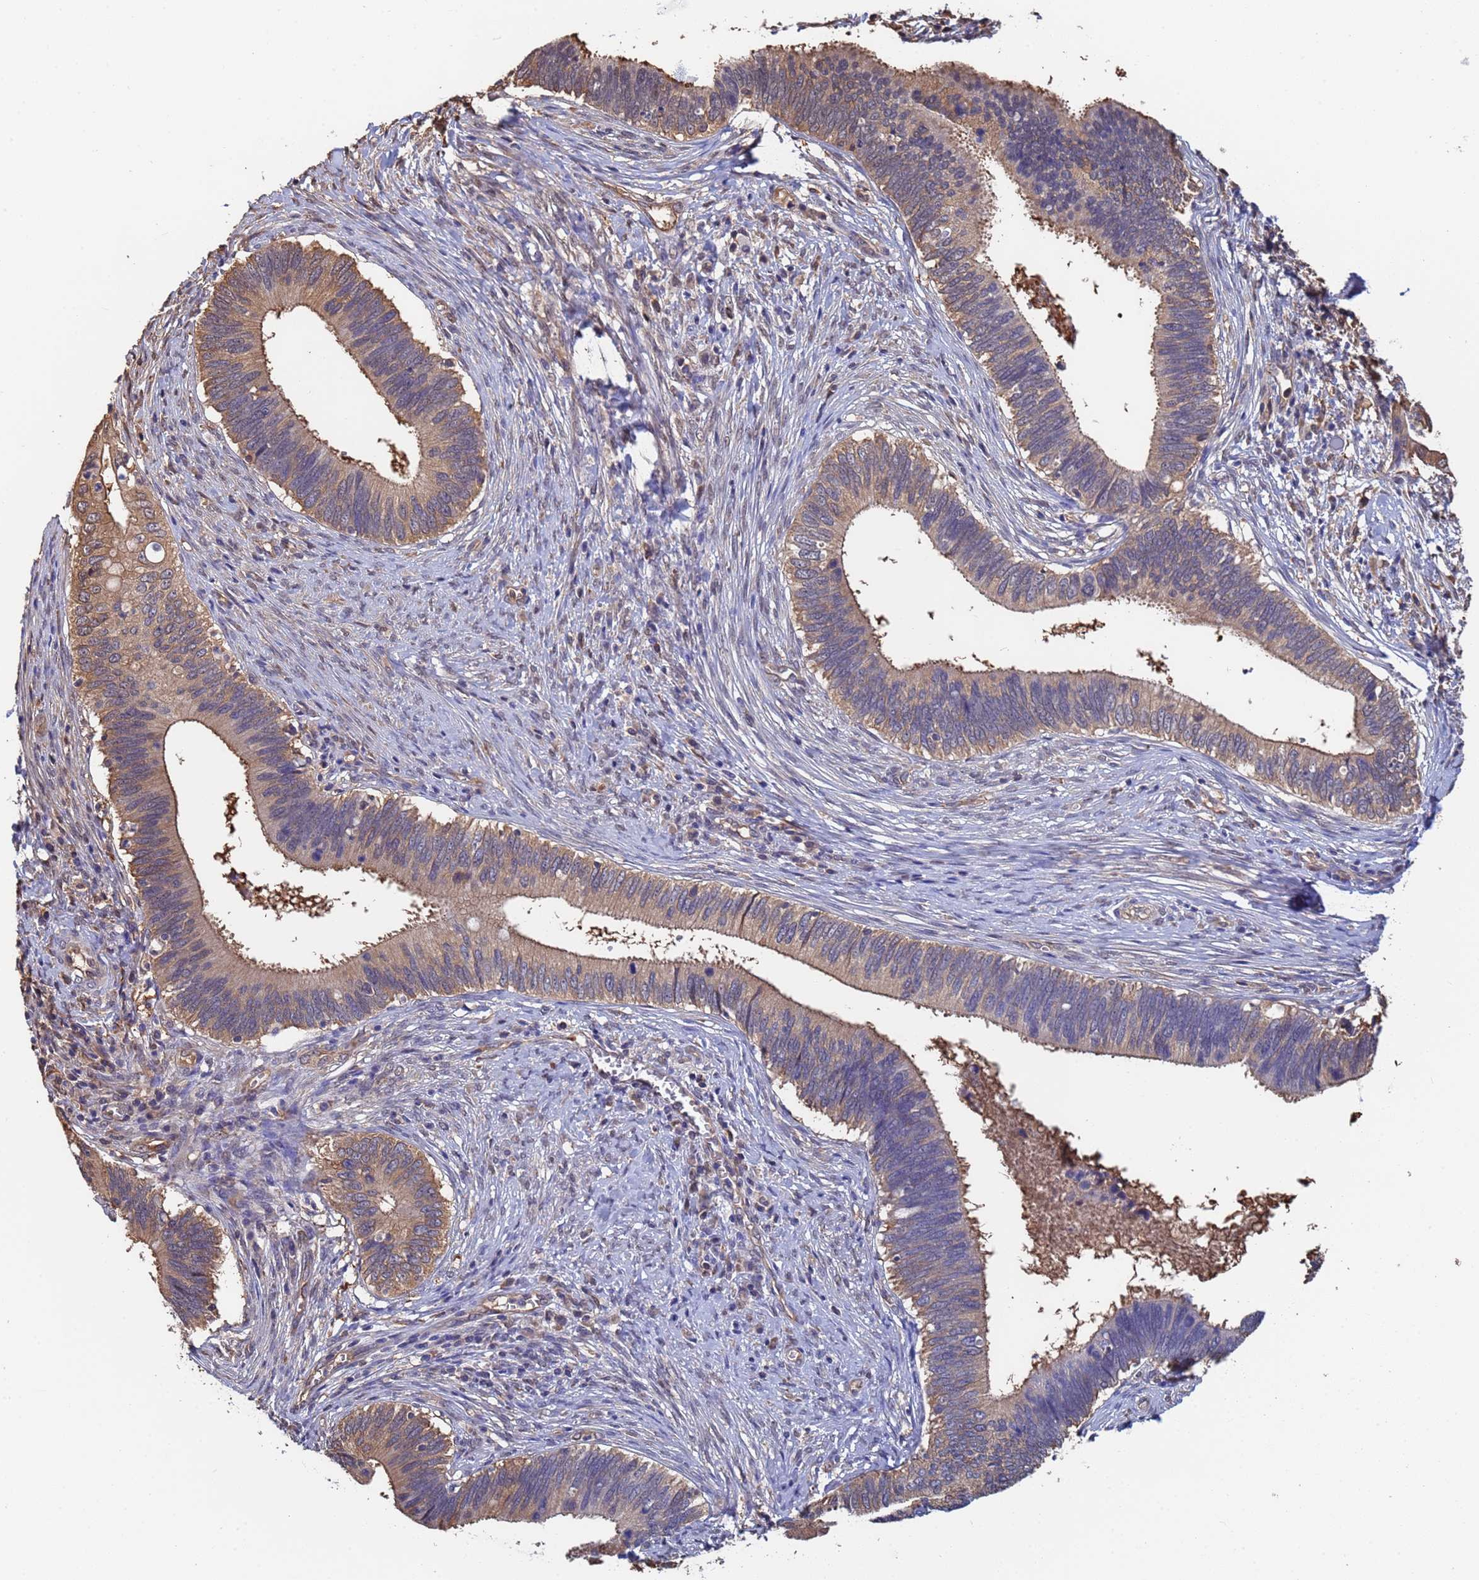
{"staining": {"intensity": "moderate", "quantity": "25%-75%", "location": "cytoplasmic/membranous"}, "tissue": "cervical cancer", "cell_type": "Tumor cells", "image_type": "cancer", "snomed": [{"axis": "morphology", "description": "Adenocarcinoma, NOS"}, {"axis": "topography", "description": "Cervix"}], "caption": "DAB immunohistochemical staining of cervical cancer displays moderate cytoplasmic/membranous protein expression in about 25%-75% of tumor cells. (Brightfield microscopy of DAB IHC at high magnification).", "gene": "FAM25A", "patient": {"sex": "female", "age": 42}}